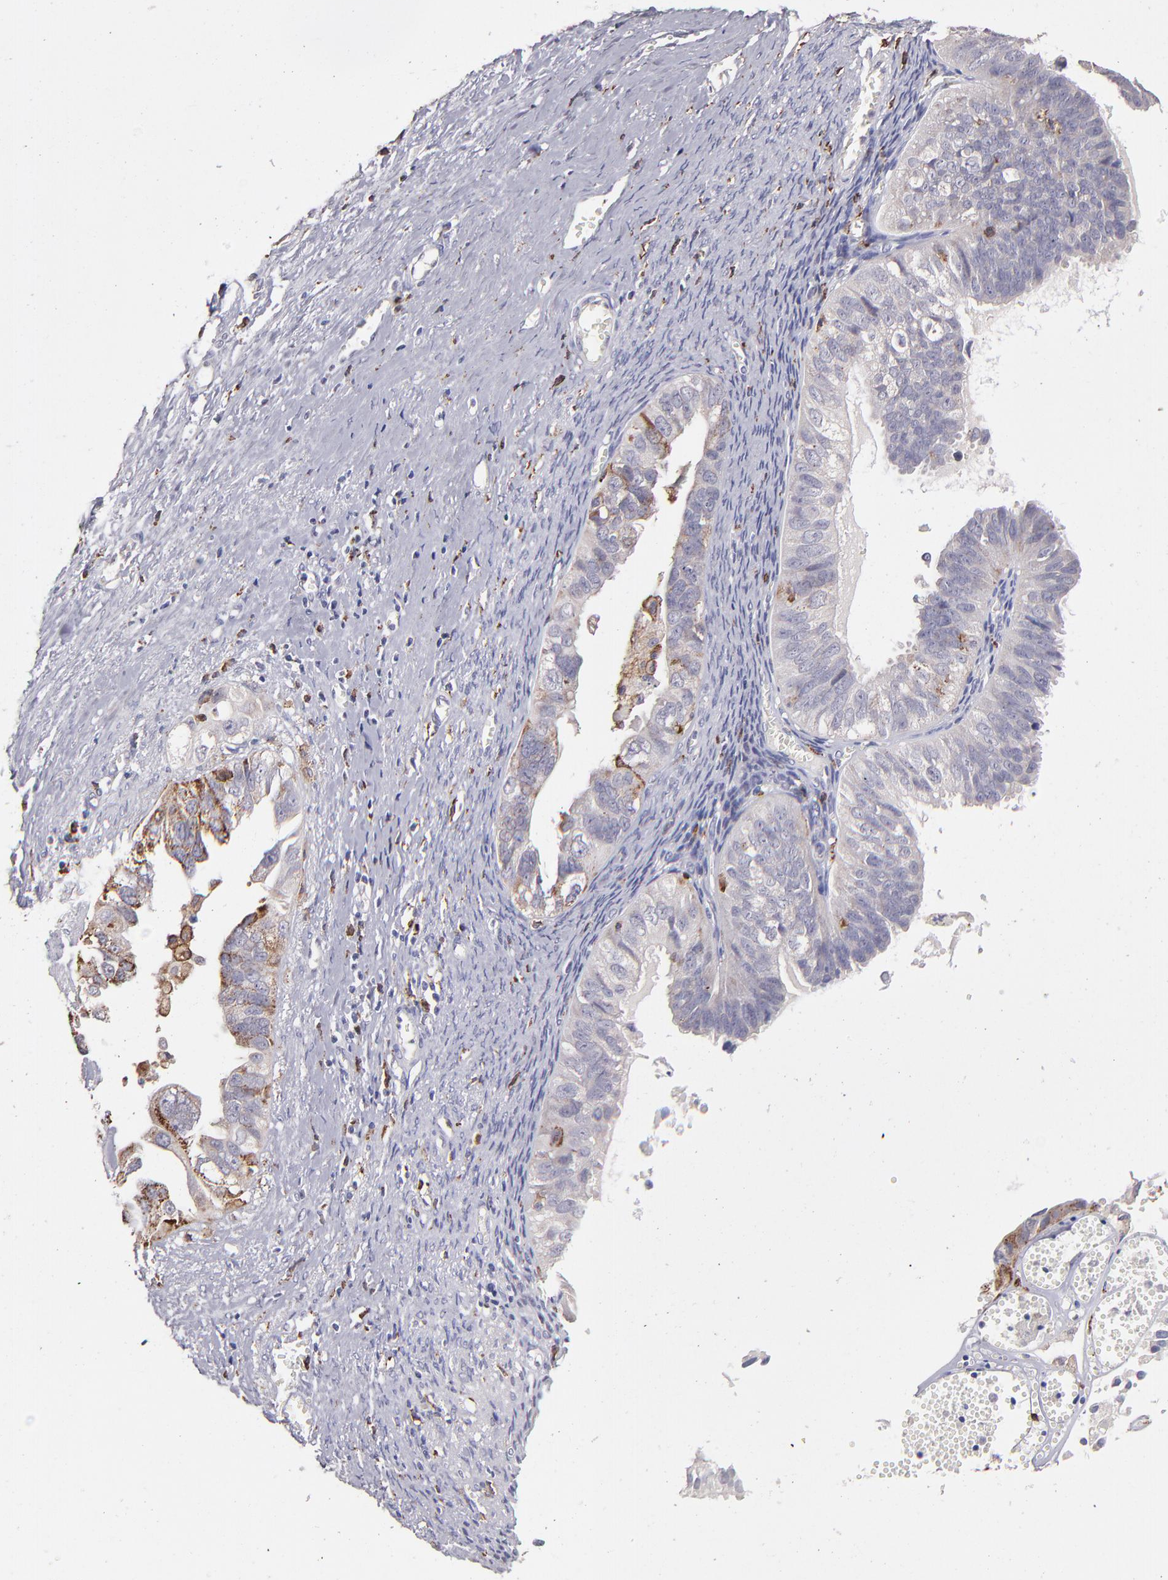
{"staining": {"intensity": "moderate", "quantity": "<25%", "location": "cytoplasmic/membranous"}, "tissue": "ovarian cancer", "cell_type": "Tumor cells", "image_type": "cancer", "snomed": [{"axis": "morphology", "description": "Carcinoma, endometroid"}, {"axis": "topography", "description": "Ovary"}], "caption": "Protein positivity by IHC demonstrates moderate cytoplasmic/membranous expression in about <25% of tumor cells in ovarian cancer.", "gene": "GLDC", "patient": {"sex": "female", "age": 85}}